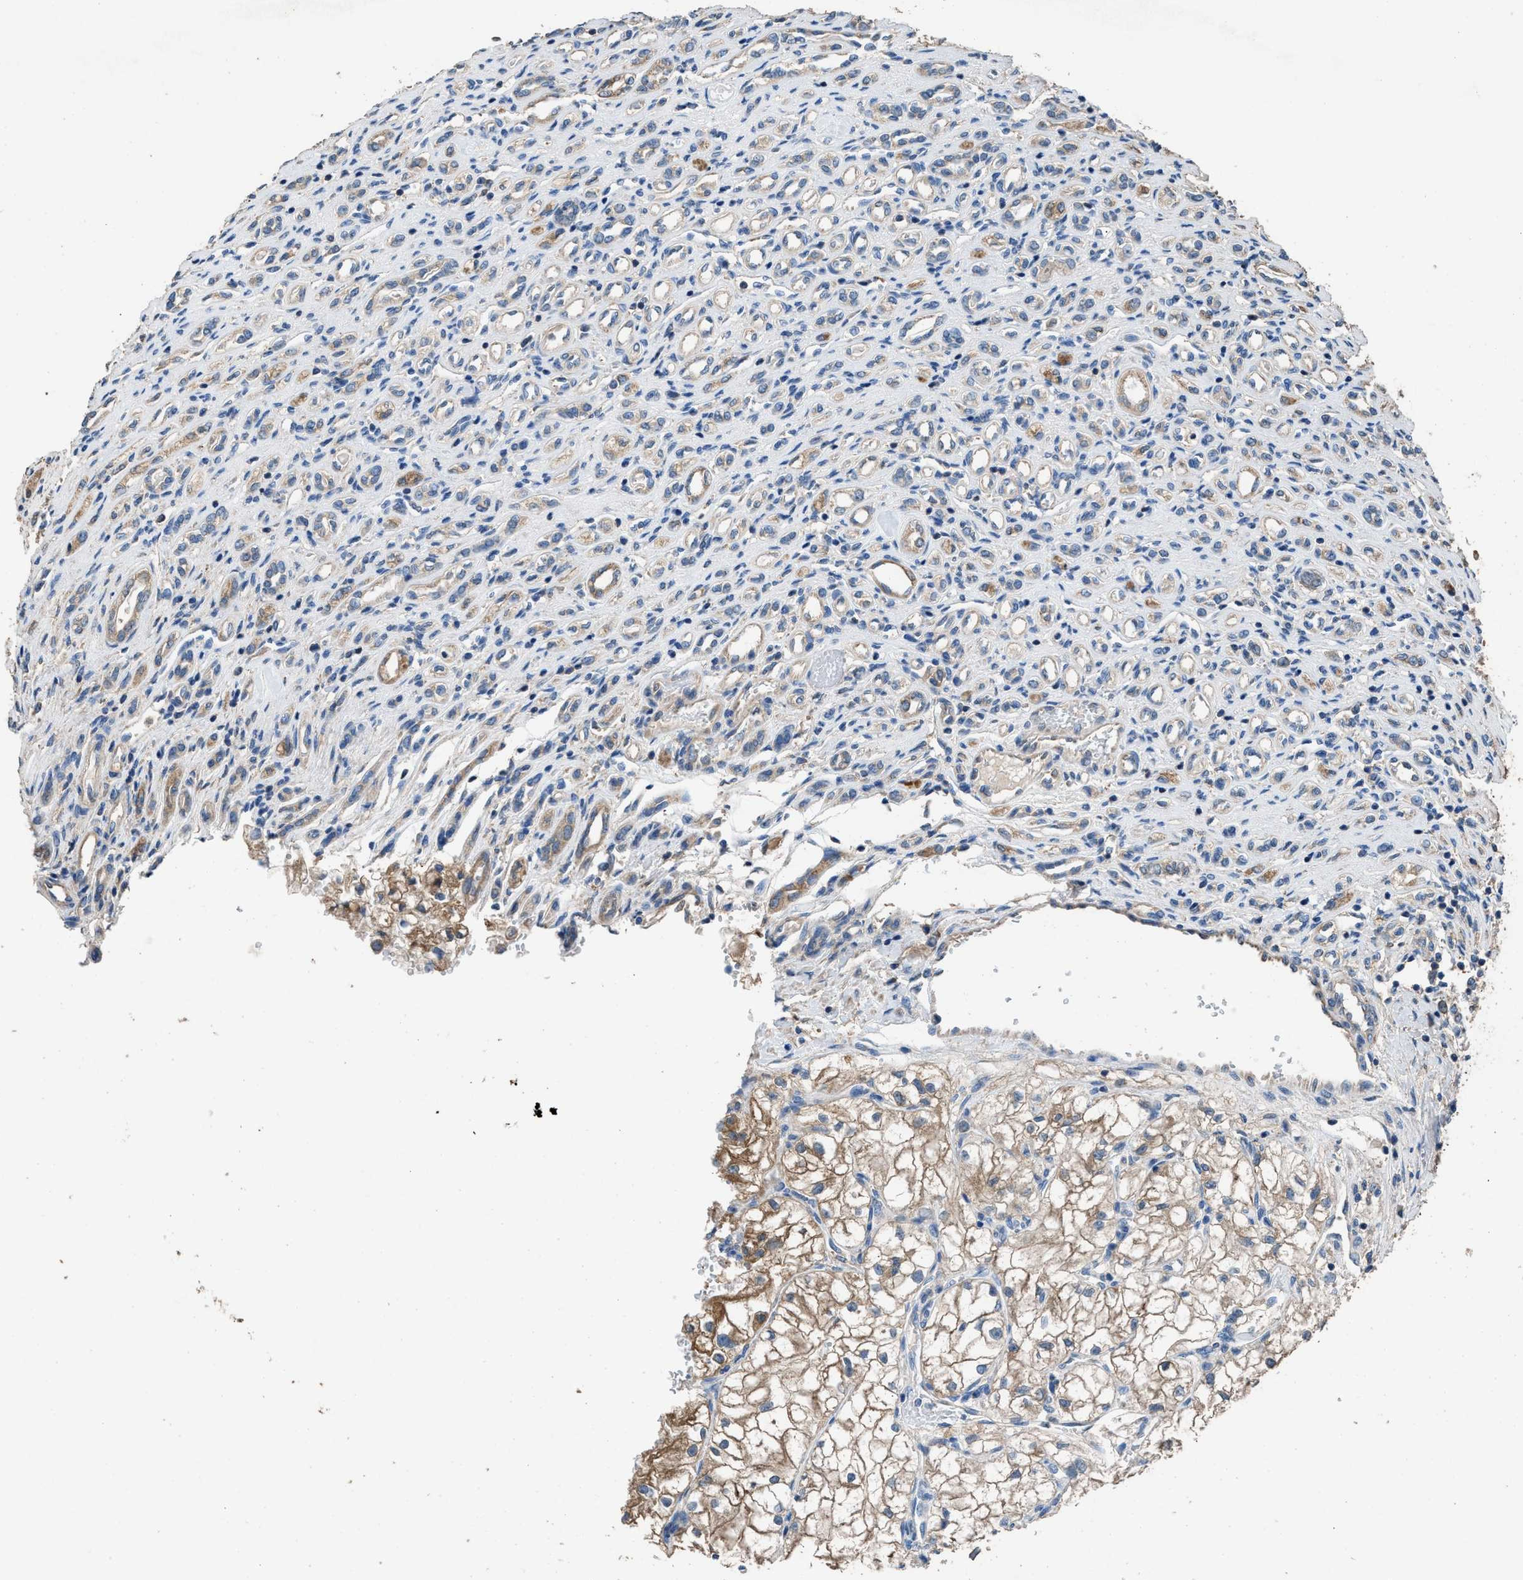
{"staining": {"intensity": "weak", "quantity": "<25%", "location": "cytoplasmic/membranous"}, "tissue": "renal cancer", "cell_type": "Tumor cells", "image_type": "cancer", "snomed": [{"axis": "morphology", "description": "Adenocarcinoma, NOS"}, {"axis": "topography", "description": "Kidney"}], "caption": "Protein analysis of renal cancer (adenocarcinoma) exhibits no significant staining in tumor cells.", "gene": "ITSN1", "patient": {"sex": "female", "age": 70}}